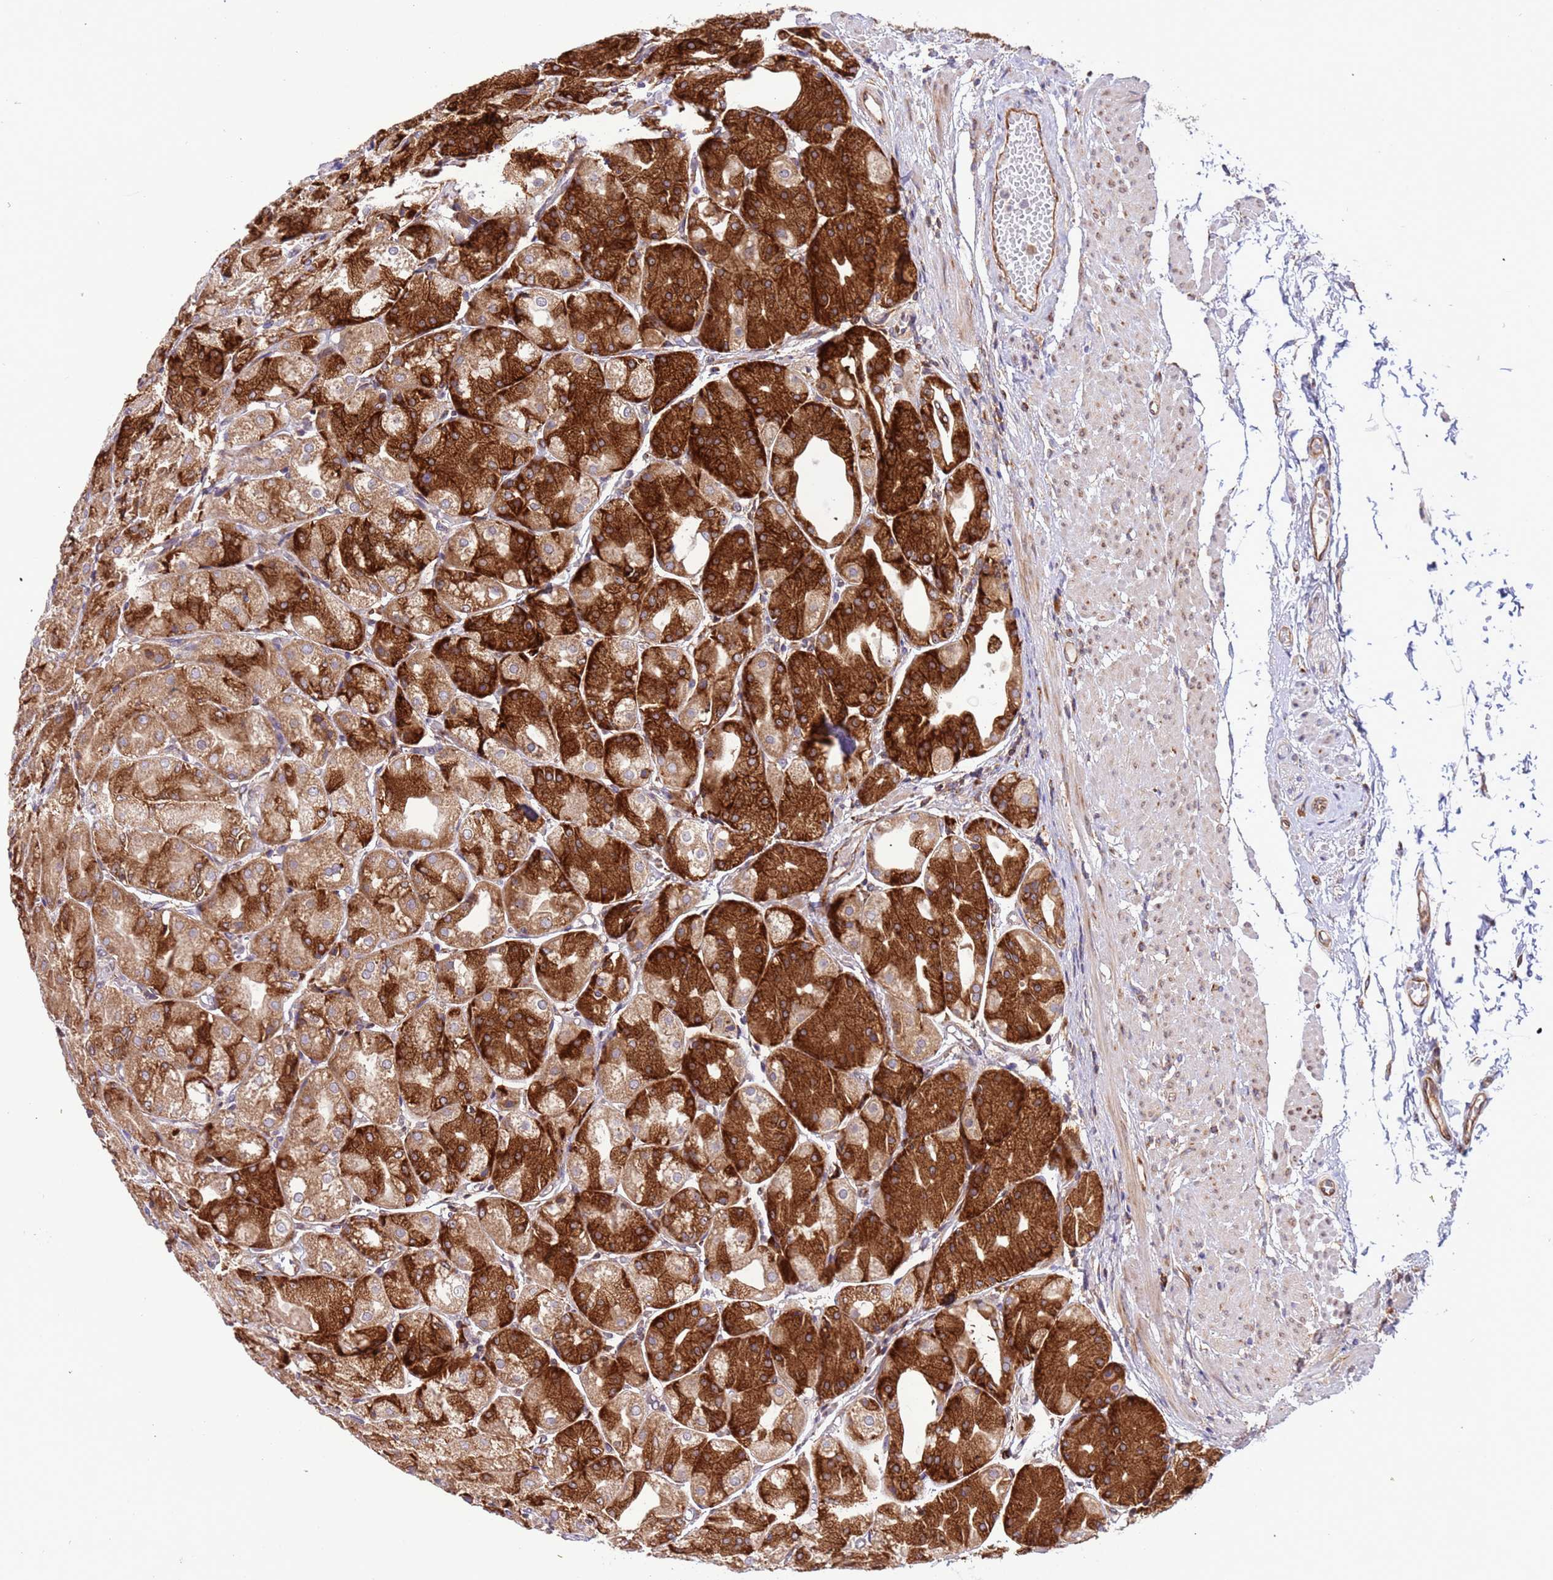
{"staining": {"intensity": "strong", "quantity": ">75%", "location": "cytoplasmic/membranous"}, "tissue": "stomach", "cell_type": "Glandular cells", "image_type": "normal", "snomed": [{"axis": "morphology", "description": "Normal tissue, NOS"}, {"axis": "topography", "description": "Stomach, upper"}], "caption": "Brown immunohistochemical staining in unremarkable human stomach reveals strong cytoplasmic/membranous expression in about >75% of glandular cells. Nuclei are stained in blue.", "gene": "RPL36", "patient": {"sex": "male", "age": 72}}